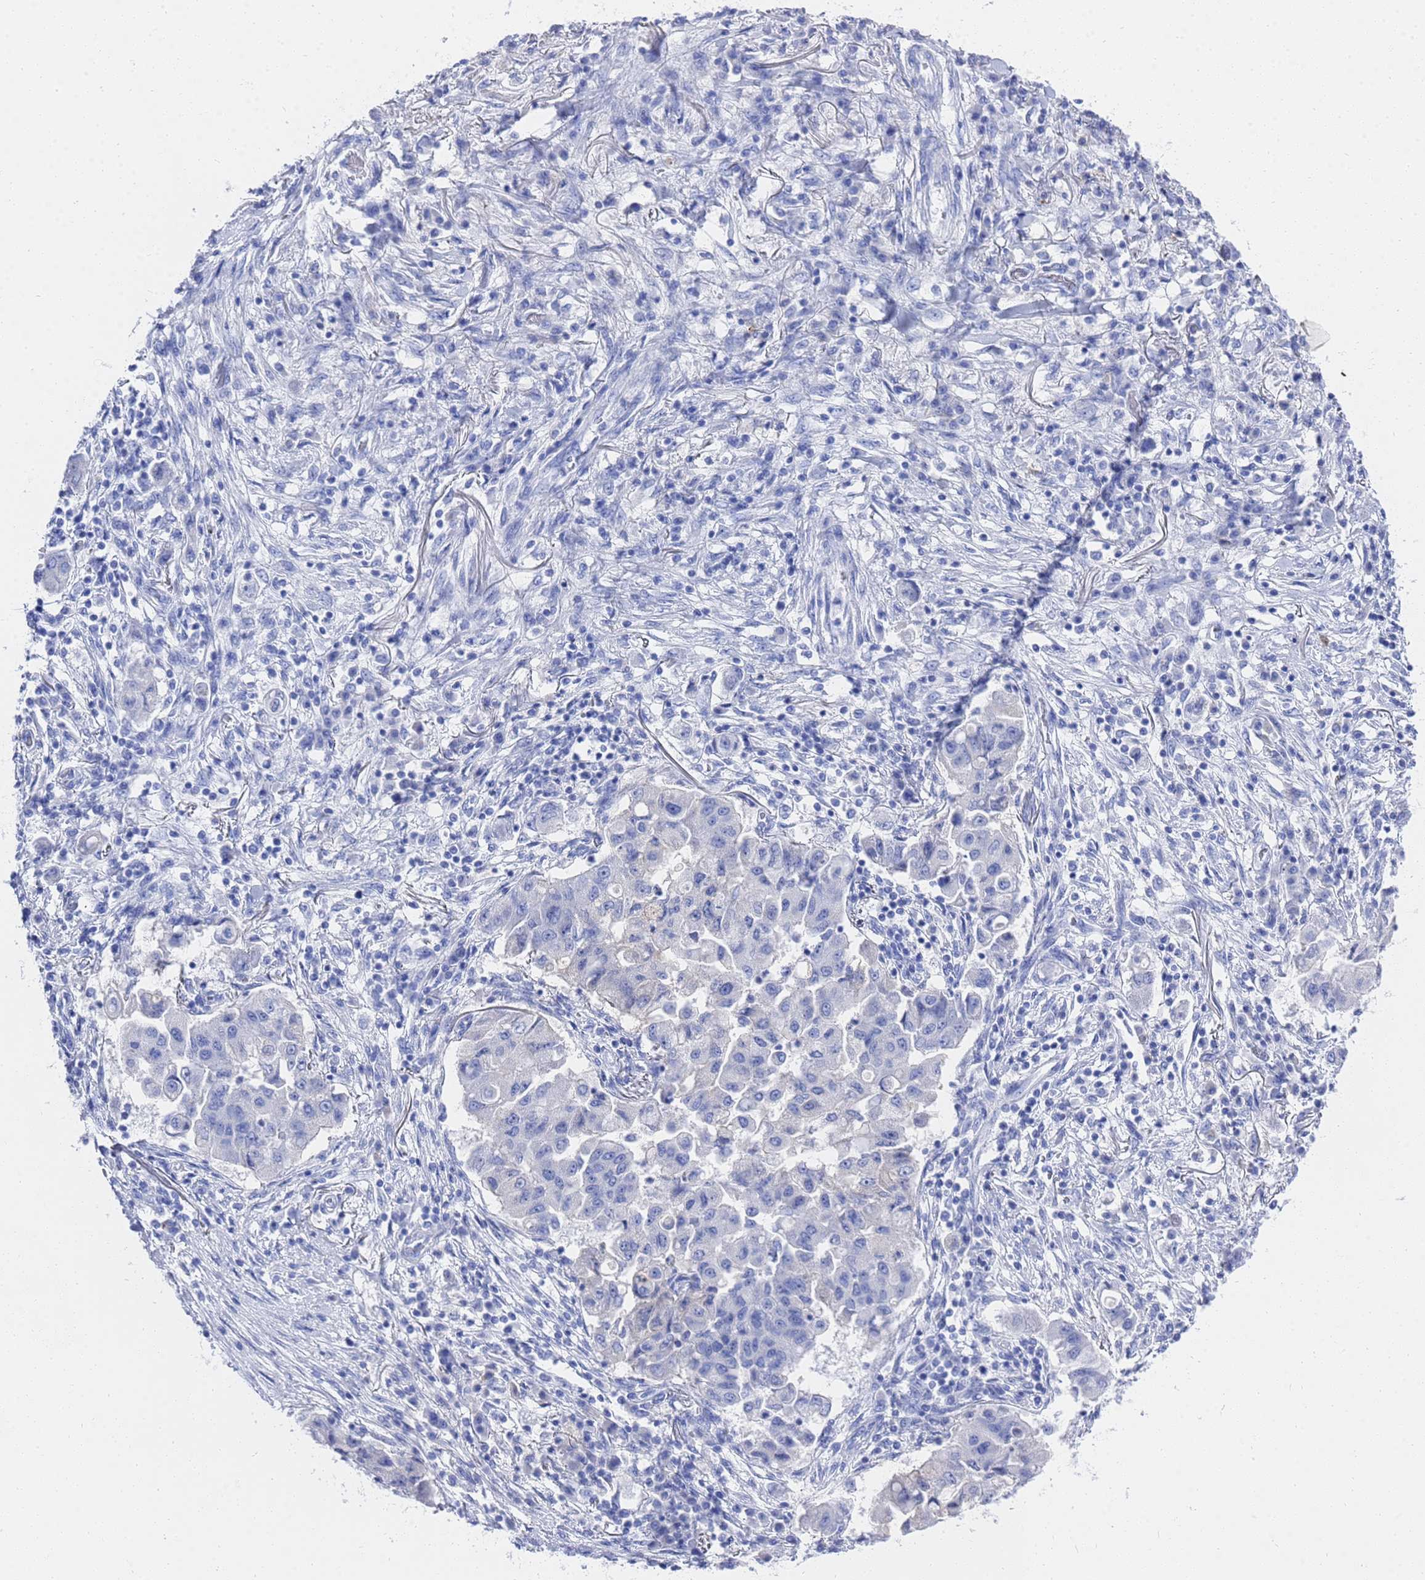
{"staining": {"intensity": "negative", "quantity": "none", "location": "none"}, "tissue": "lung cancer", "cell_type": "Tumor cells", "image_type": "cancer", "snomed": [{"axis": "morphology", "description": "Squamous cell carcinoma, NOS"}, {"axis": "topography", "description": "Lung"}], "caption": "IHC micrograph of lung squamous cell carcinoma stained for a protein (brown), which reveals no staining in tumor cells. (DAB immunohistochemistry with hematoxylin counter stain).", "gene": "GGT1", "patient": {"sex": "male", "age": 74}}